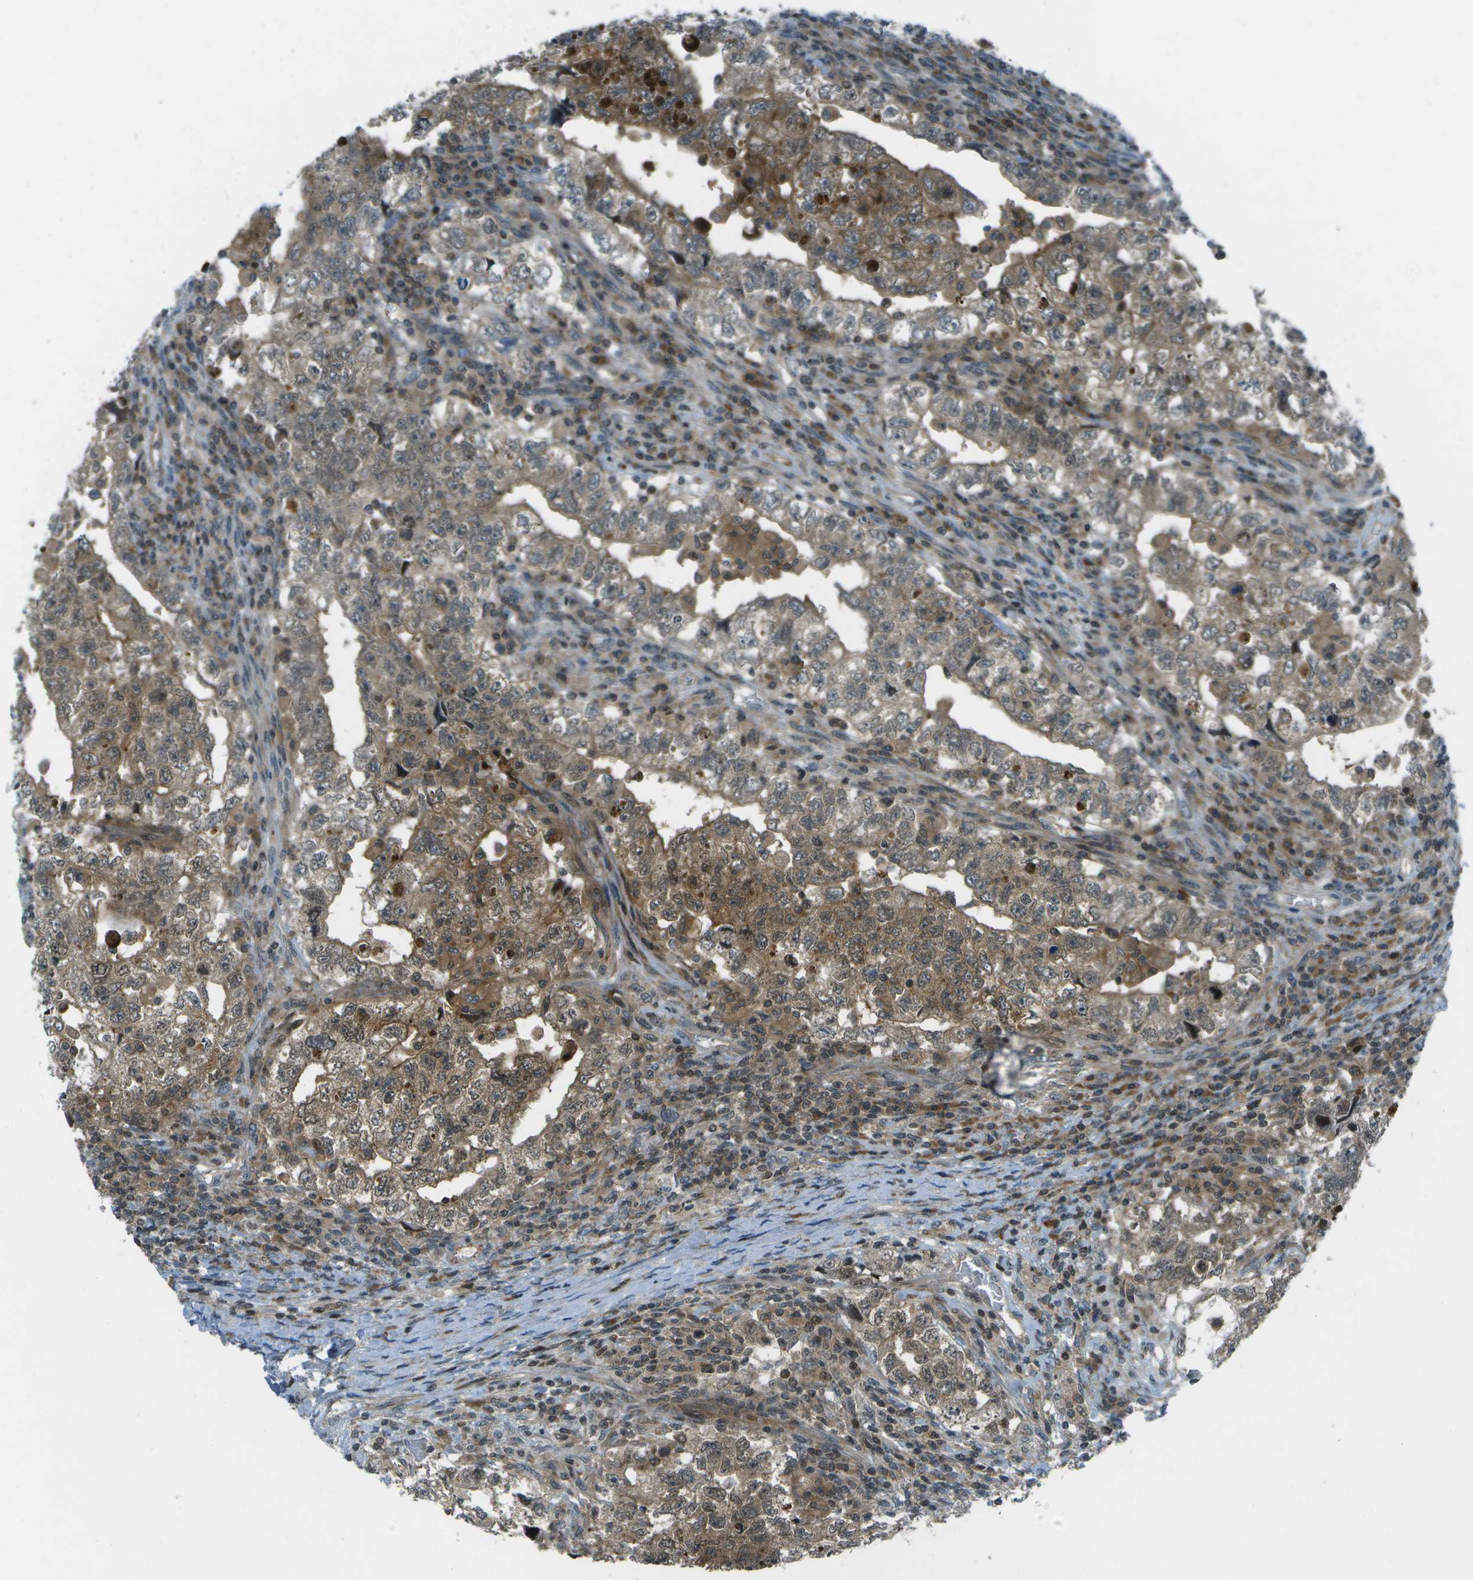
{"staining": {"intensity": "moderate", "quantity": ">75%", "location": "cytoplasmic/membranous"}, "tissue": "testis cancer", "cell_type": "Tumor cells", "image_type": "cancer", "snomed": [{"axis": "morphology", "description": "Carcinoma, Embryonal, NOS"}, {"axis": "topography", "description": "Testis"}], "caption": "Immunohistochemical staining of embryonal carcinoma (testis) demonstrates moderate cytoplasmic/membranous protein staining in about >75% of tumor cells. (Stains: DAB in brown, nuclei in blue, Microscopy: brightfield microscopy at high magnification).", "gene": "TMEM19", "patient": {"sex": "male", "age": 36}}